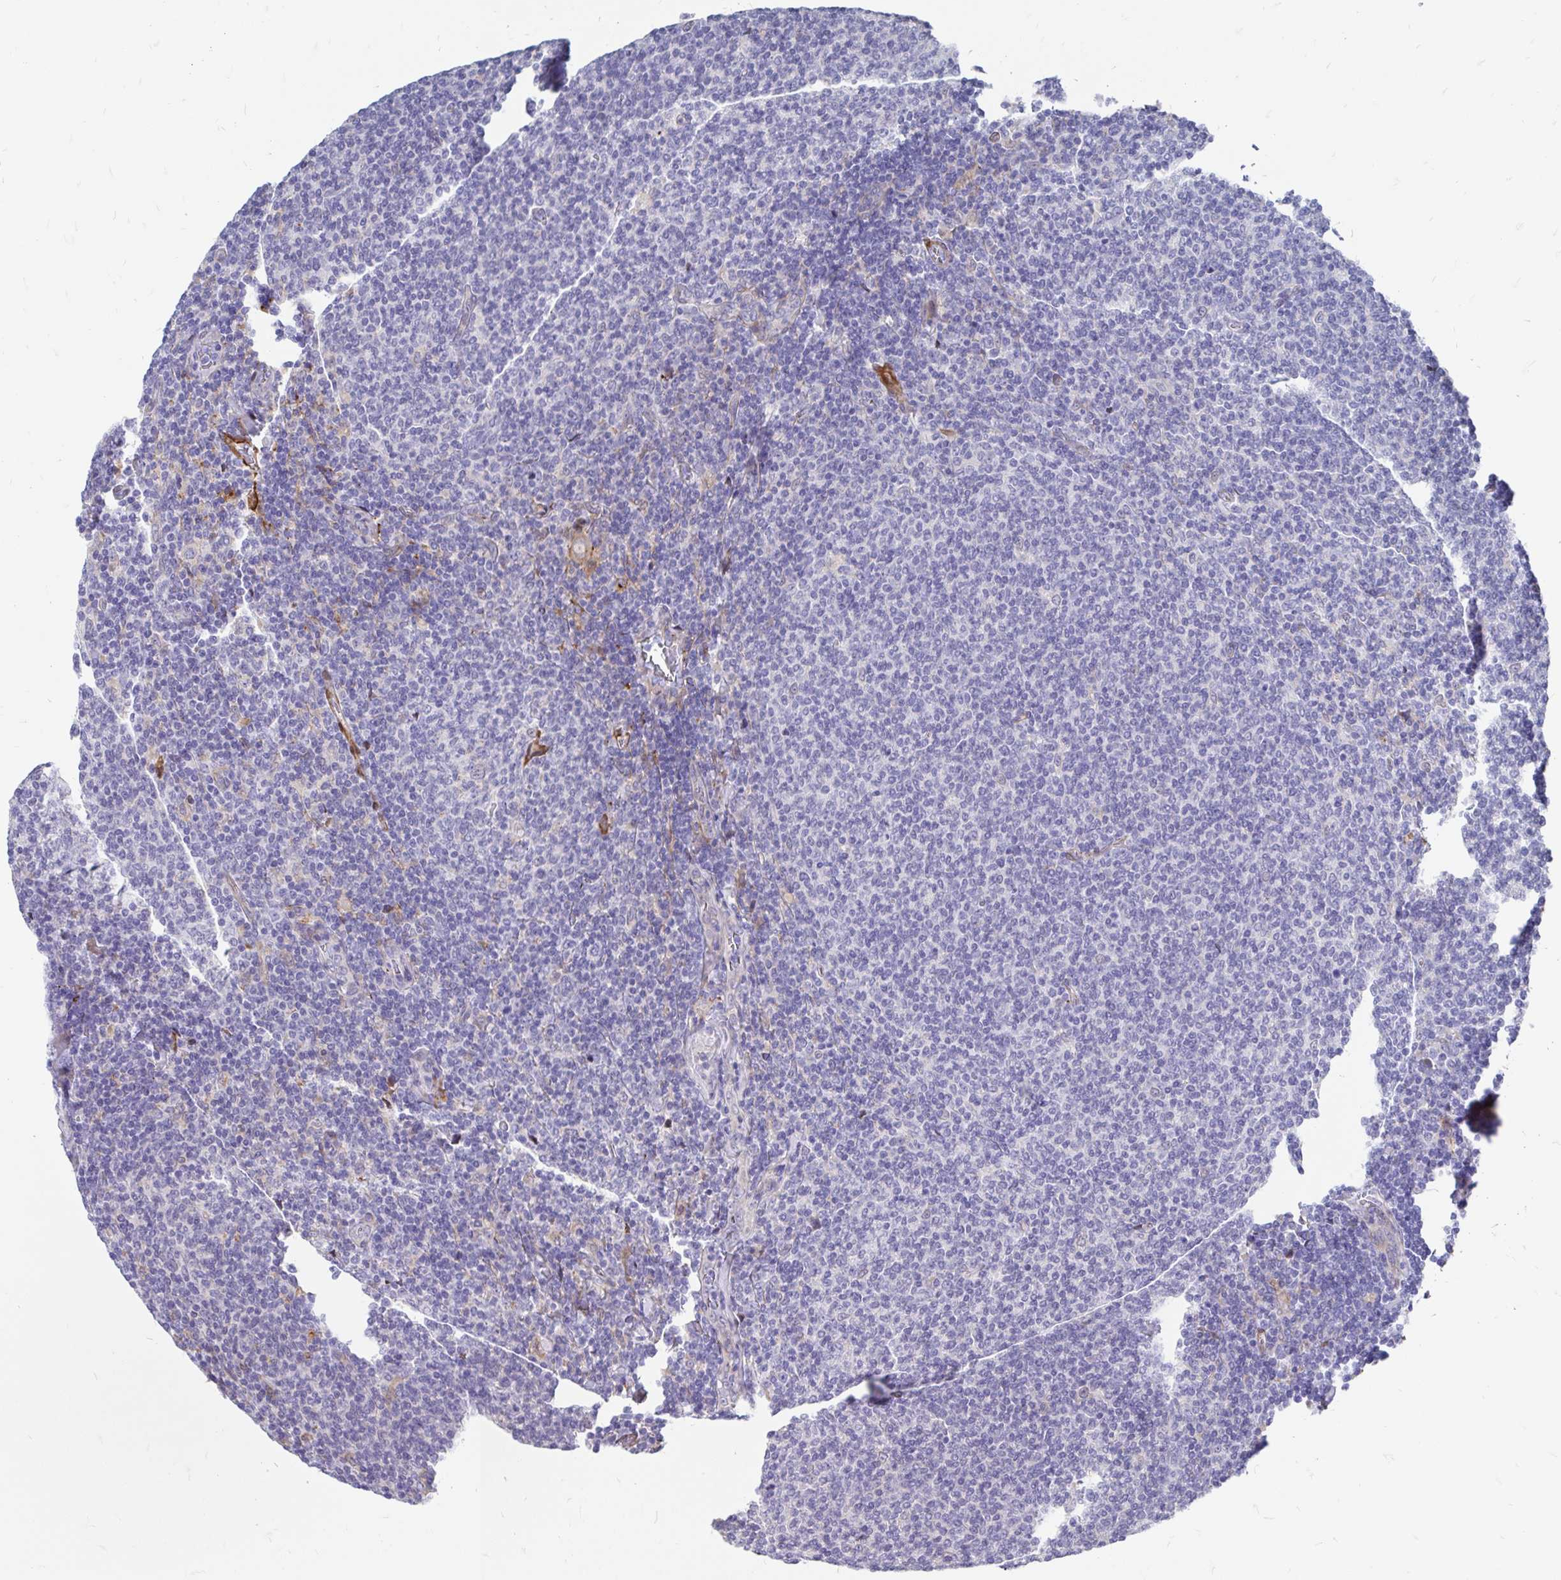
{"staining": {"intensity": "negative", "quantity": "none", "location": "none"}, "tissue": "lymphoma", "cell_type": "Tumor cells", "image_type": "cancer", "snomed": [{"axis": "morphology", "description": "Malignant lymphoma, non-Hodgkin's type, Low grade"}, {"axis": "topography", "description": "Lymph node"}], "caption": "DAB (3,3'-diaminobenzidine) immunohistochemical staining of lymphoma exhibits no significant staining in tumor cells. Brightfield microscopy of immunohistochemistry stained with DAB (3,3'-diaminobenzidine) (brown) and hematoxylin (blue), captured at high magnification.", "gene": "CDKL1", "patient": {"sex": "male", "age": 52}}